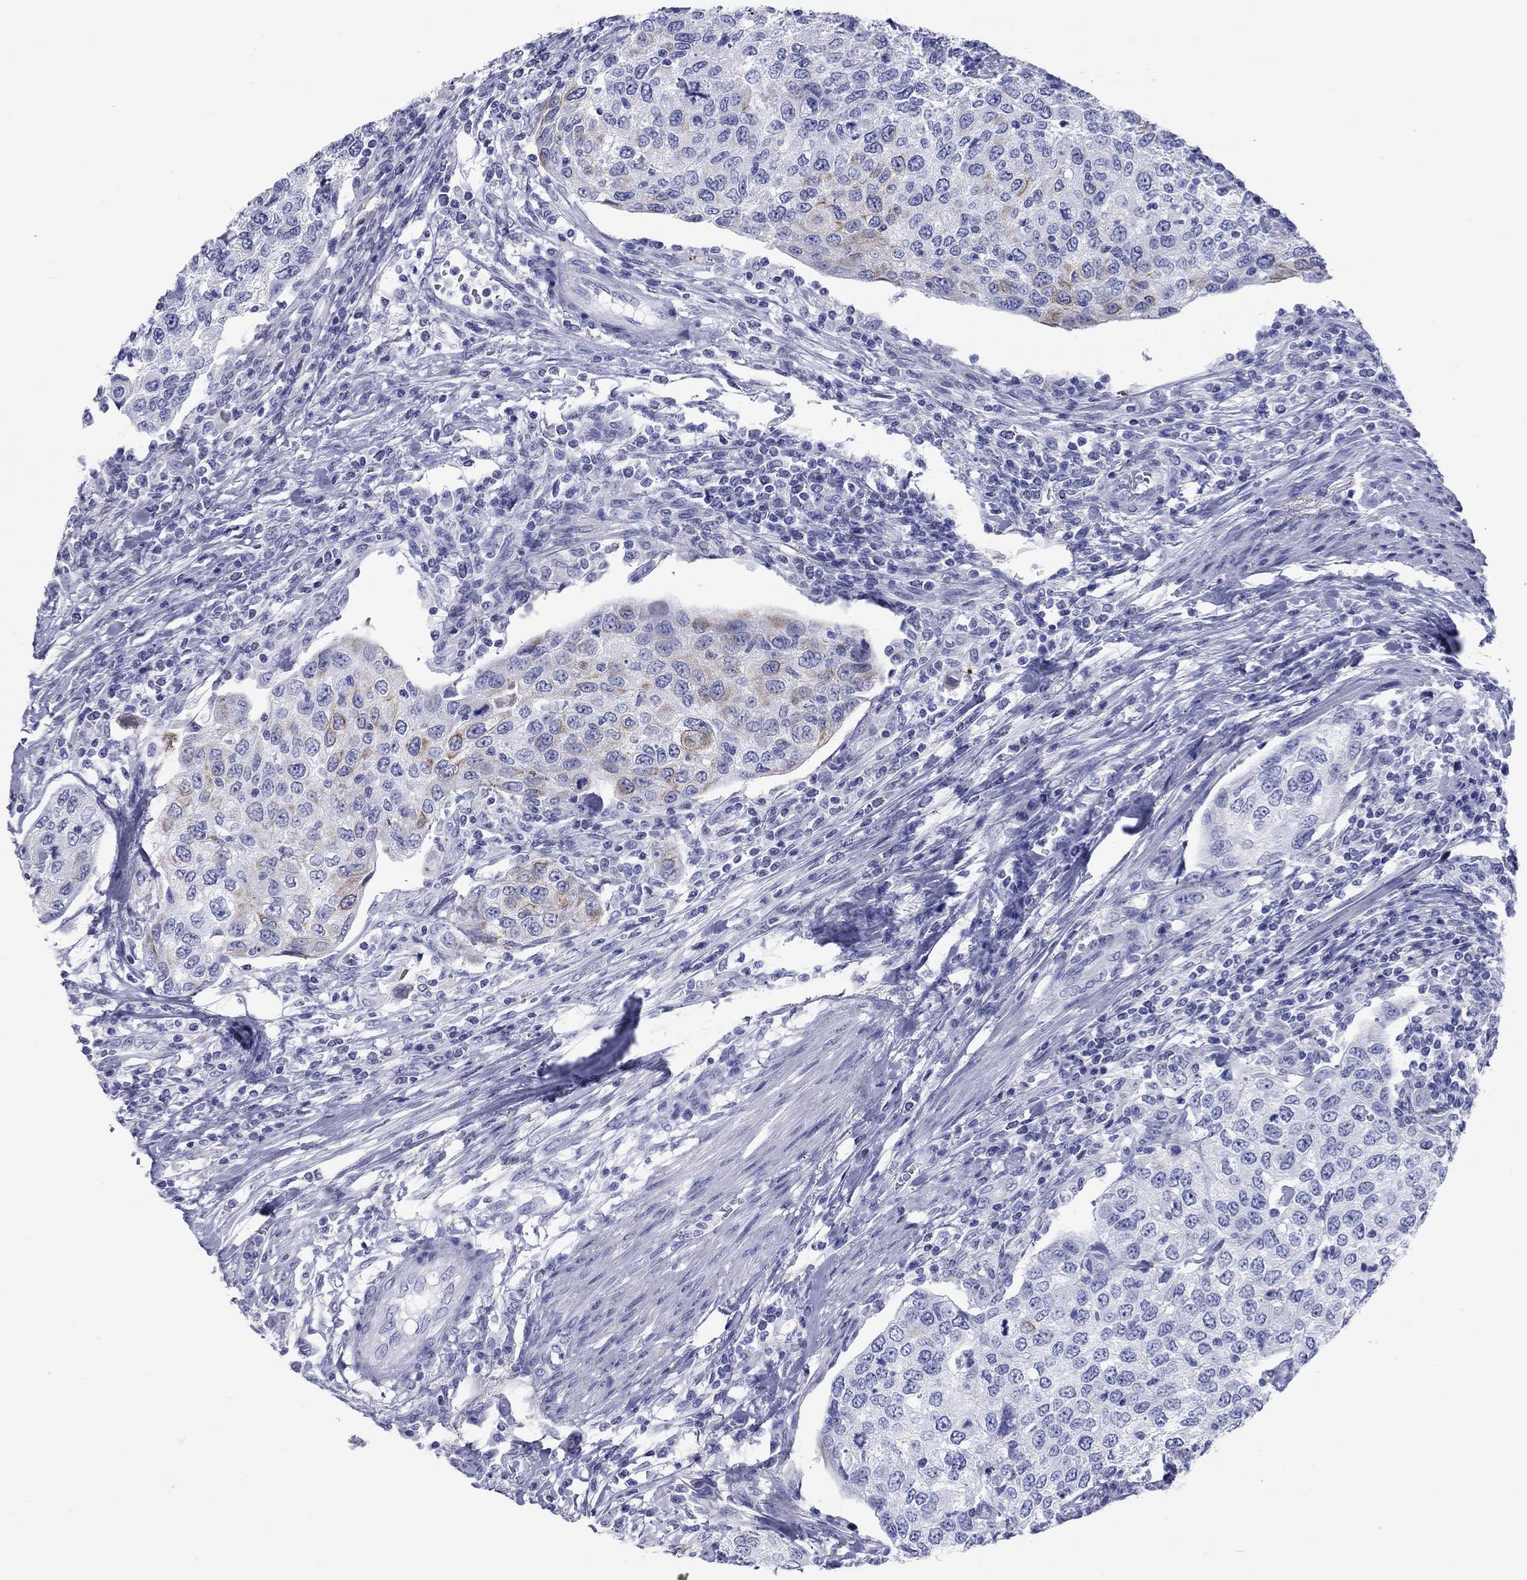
{"staining": {"intensity": "moderate", "quantity": "<25%", "location": "cytoplasmic/membranous"}, "tissue": "urothelial cancer", "cell_type": "Tumor cells", "image_type": "cancer", "snomed": [{"axis": "morphology", "description": "Urothelial carcinoma, High grade"}, {"axis": "topography", "description": "Urinary bladder"}], "caption": "Protein staining reveals moderate cytoplasmic/membranous staining in approximately <25% of tumor cells in urothelial carcinoma (high-grade).", "gene": "CCNA1", "patient": {"sex": "female", "age": 78}}